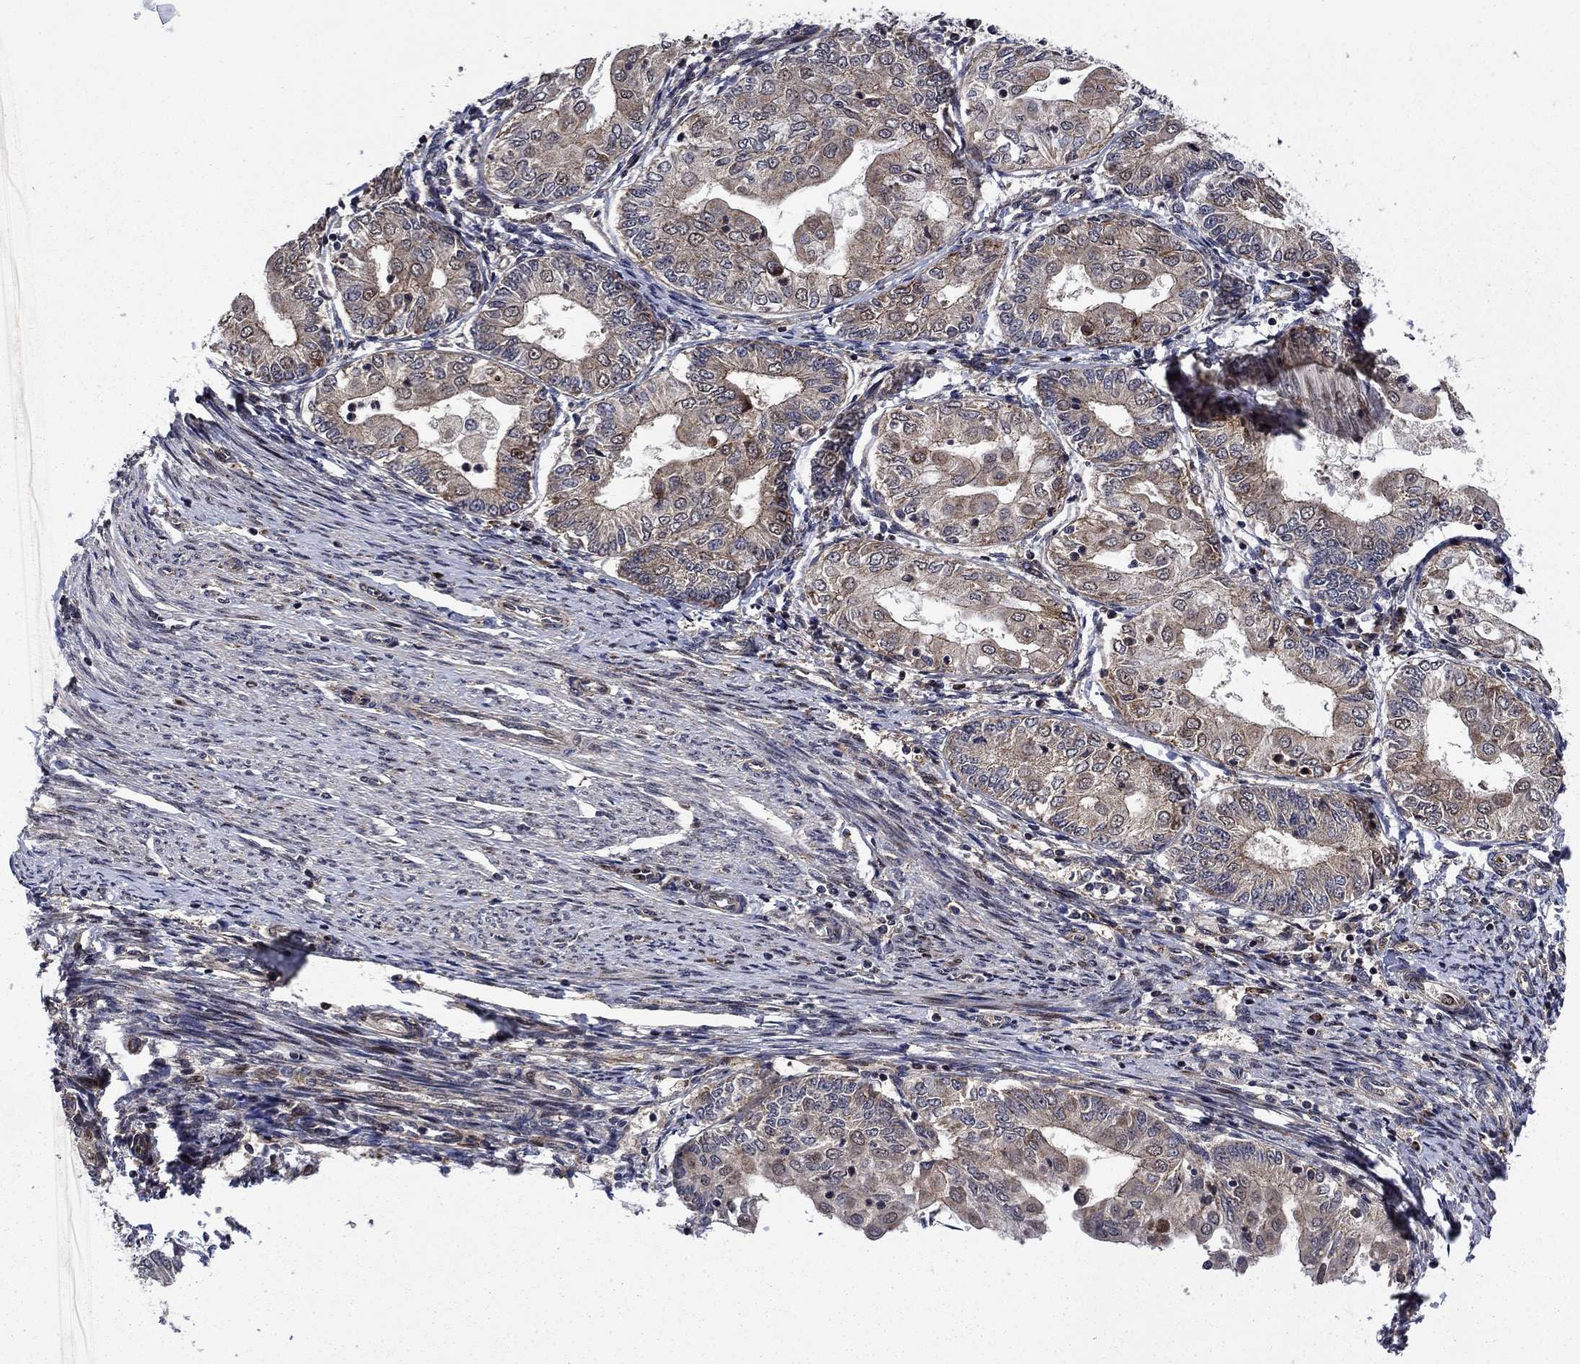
{"staining": {"intensity": "weak", "quantity": ">75%", "location": "cytoplasmic/membranous"}, "tissue": "endometrial cancer", "cell_type": "Tumor cells", "image_type": "cancer", "snomed": [{"axis": "morphology", "description": "Adenocarcinoma, NOS"}, {"axis": "topography", "description": "Endometrium"}], "caption": "IHC staining of endometrial cancer (adenocarcinoma), which reveals low levels of weak cytoplasmic/membranous expression in approximately >75% of tumor cells indicating weak cytoplasmic/membranous protein positivity. The staining was performed using DAB (3,3'-diaminobenzidine) (brown) for protein detection and nuclei were counterstained in hematoxylin (blue).", "gene": "AGTPBP1", "patient": {"sex": "female", "age": 68}}